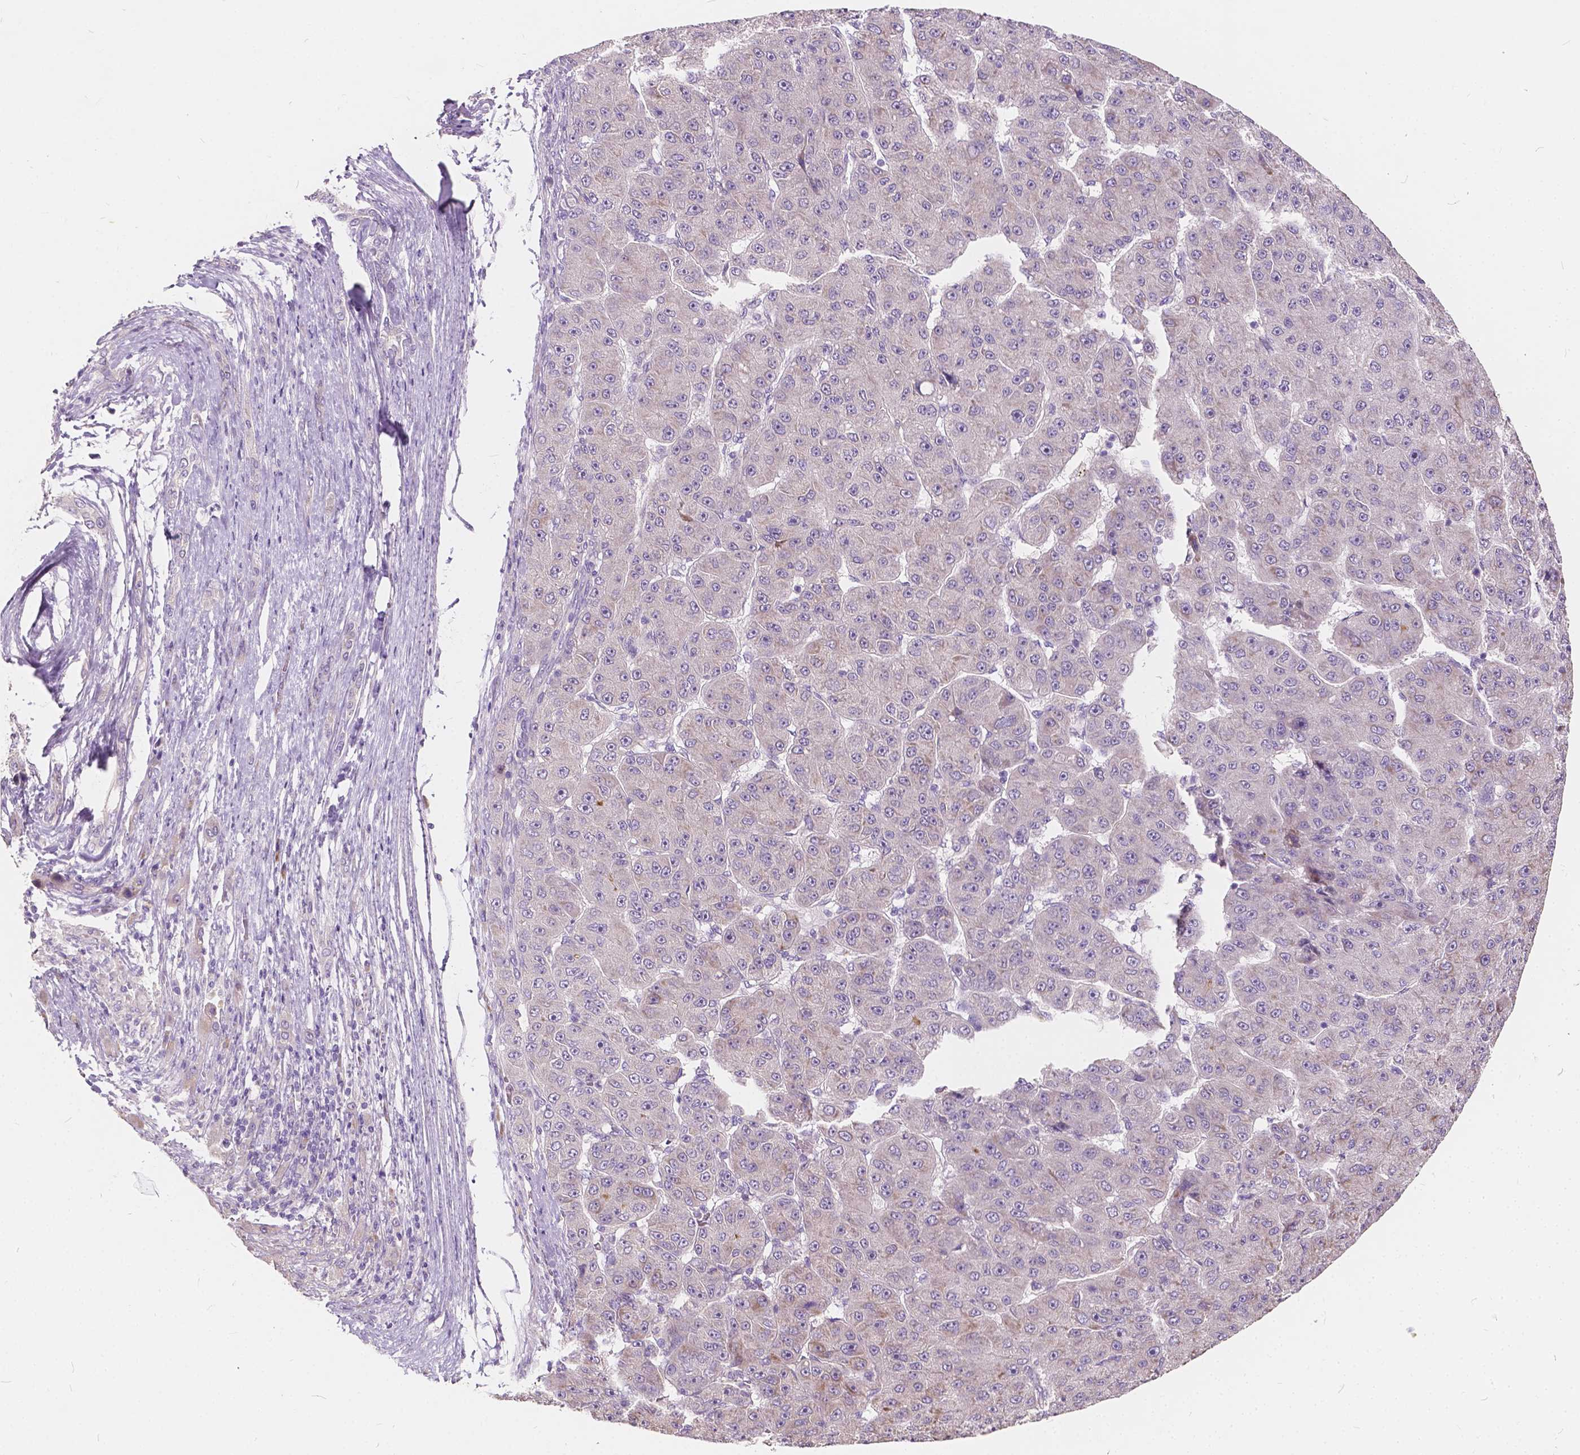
{"staining": {"intensity": "weak", "quantity": "<25%", "location": "cytoplasmic/membranous"}, "tissue": "liver cancer", "cell_type": "Tumor cells", "image_type": "cancer", "snomed": [{"axis": "morphology", "description": "Carcinoma, Hepatocellular, NOS"}, {"axis": "topography", "description": "Liver"}], "caption": "Tumor cells show no significant positivity in liver hepatocellular carcinoma.", "gene": "SLC7A8", "patient": {"sex": "male", "age": 67}}